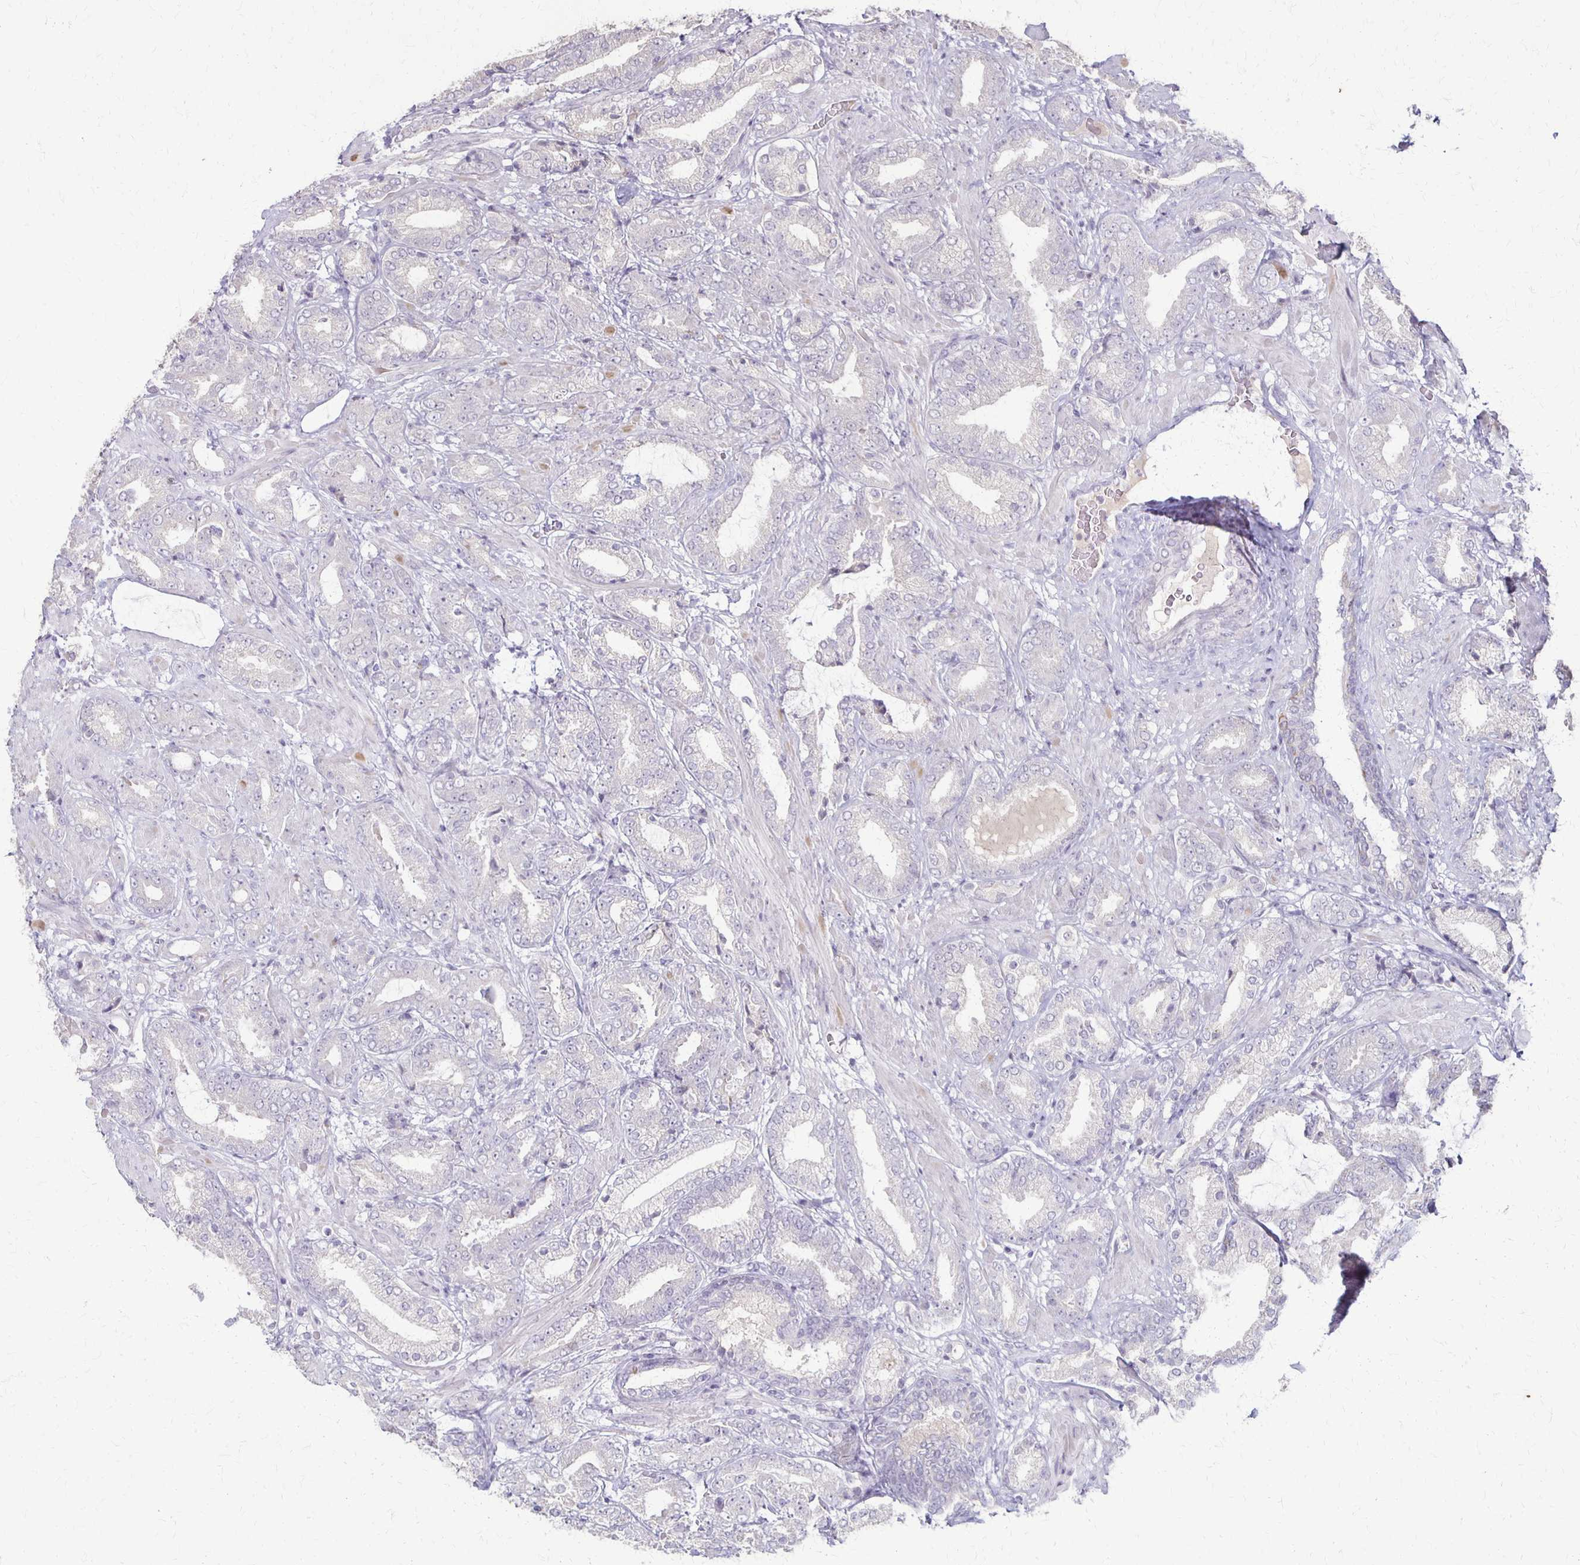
{"staining": {"intensity": "negative", "quantity": "none", "location": "none"}, "tissue": "prostate cancer", "cell_type": "Tumor cells", "image_type": "cancer", "snomed": [{"axis": "morphology", "description": "Adenocarcinoma, High grade"}, {"axis": "topography", "description": "Prostate"}], "caption": "The immunohistochemistry image has no significant positivity in tumor cells of prostate cancer (adenocarcinoma (high-grade)) tissue.", "gene": "SLC35E2B", "patient": {"sex": "male", "age": 56}}